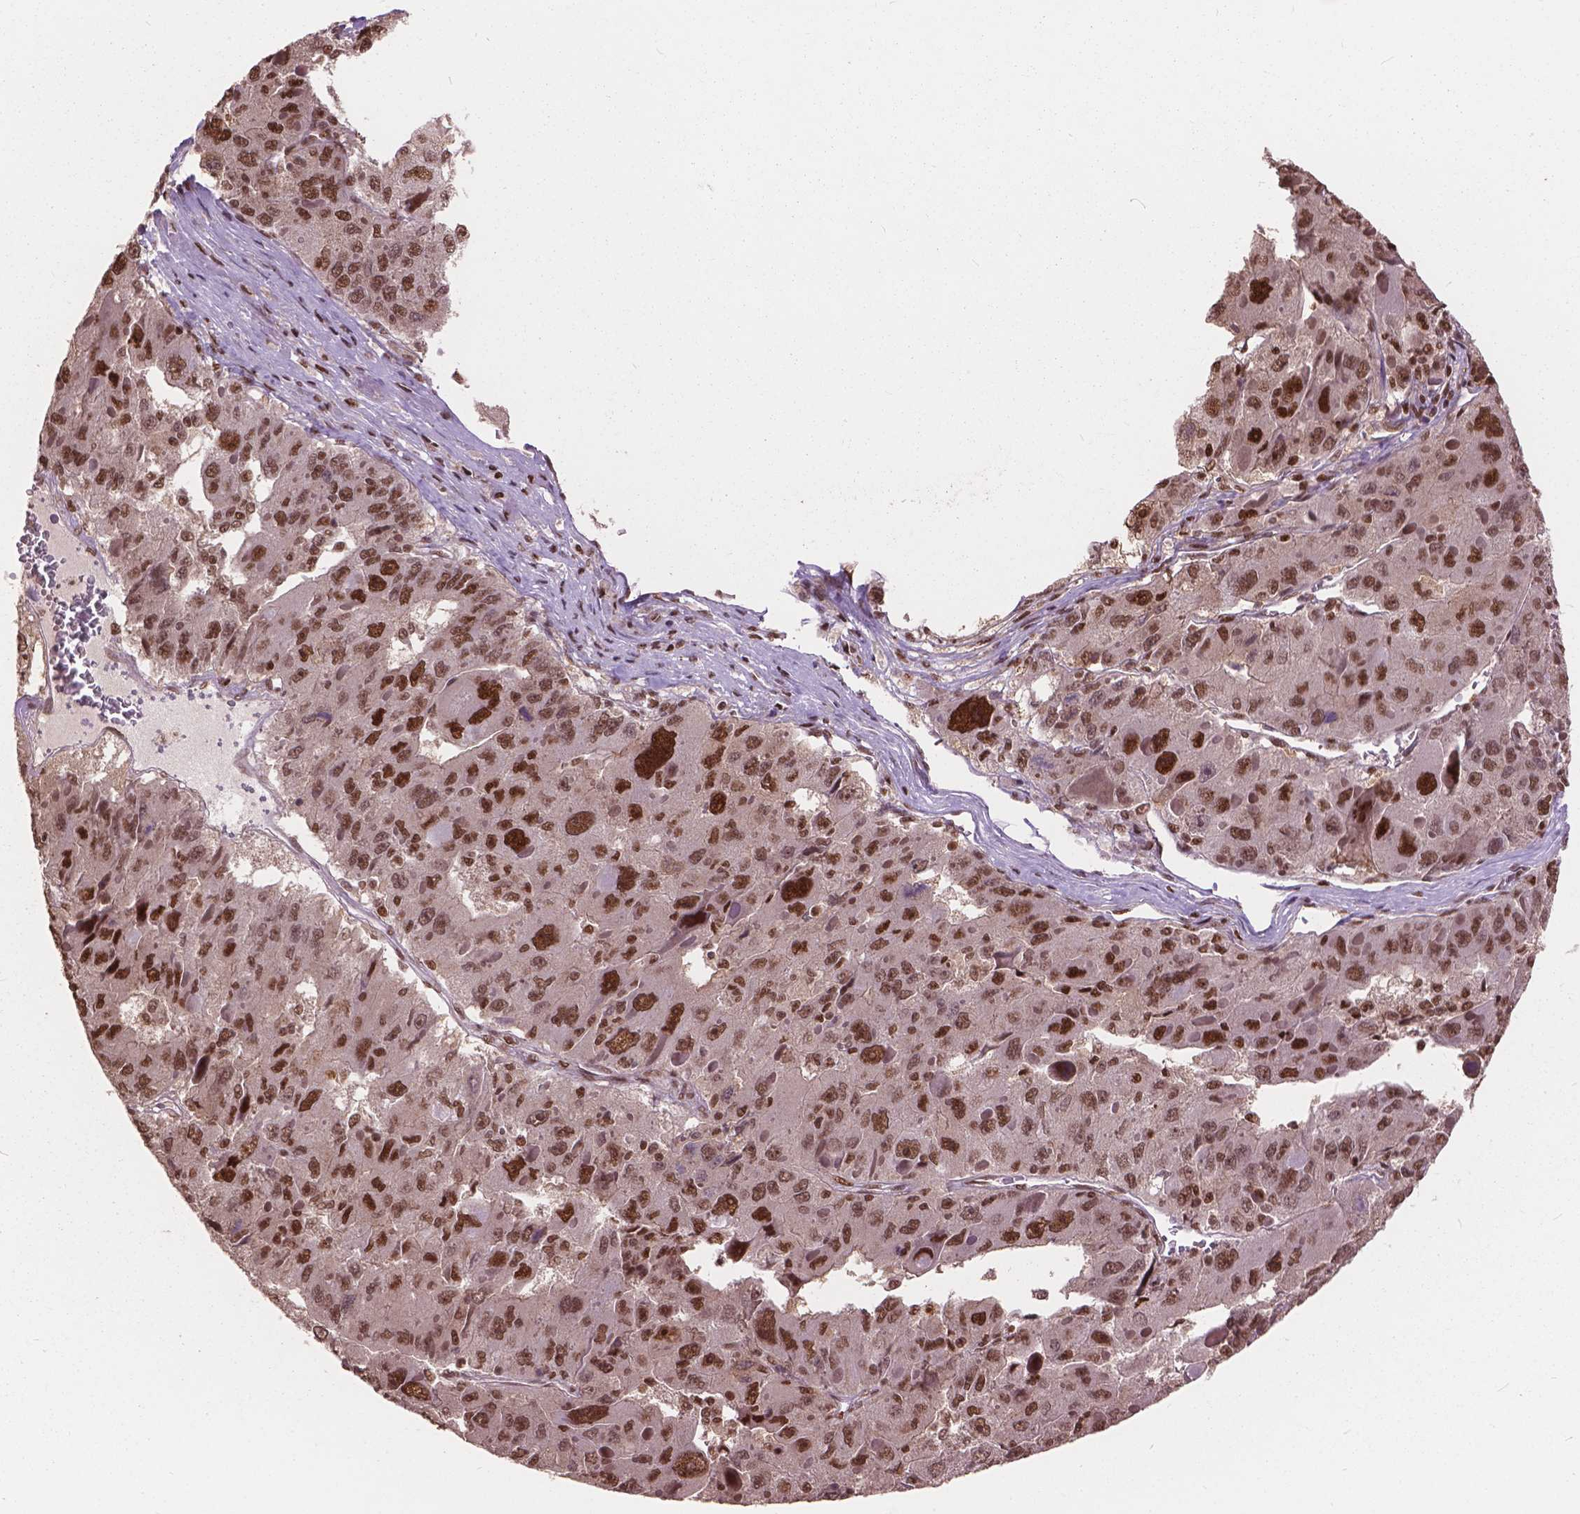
{"staining": {"intensity": "strong", "quantity": ">75%", "location": "nuclear"}, "tissue": "liver cancer", "cell_type": "Tumor cells", "image_type": "cancer", "snomed": [{"axis": "morphology", "description": "Carcinoma, Hepatocellular, NOS"}, {"axis": "topography", "description": "Liver"}], "caption": "High-power microscopy captured an immunohistochemistry (IHC) image of hepatocellular carcinoma (liver), revealing strong nuclear positivity in approximately >75% of tumor cells. (Stains: DAB (3,3'-diaminobenzidine) in brown, nuclei in blue, Microscopy: brightfield microscopy at high magnification).", "gene": "ANP32B", "patient": {"sex": "female", "age": 41}}